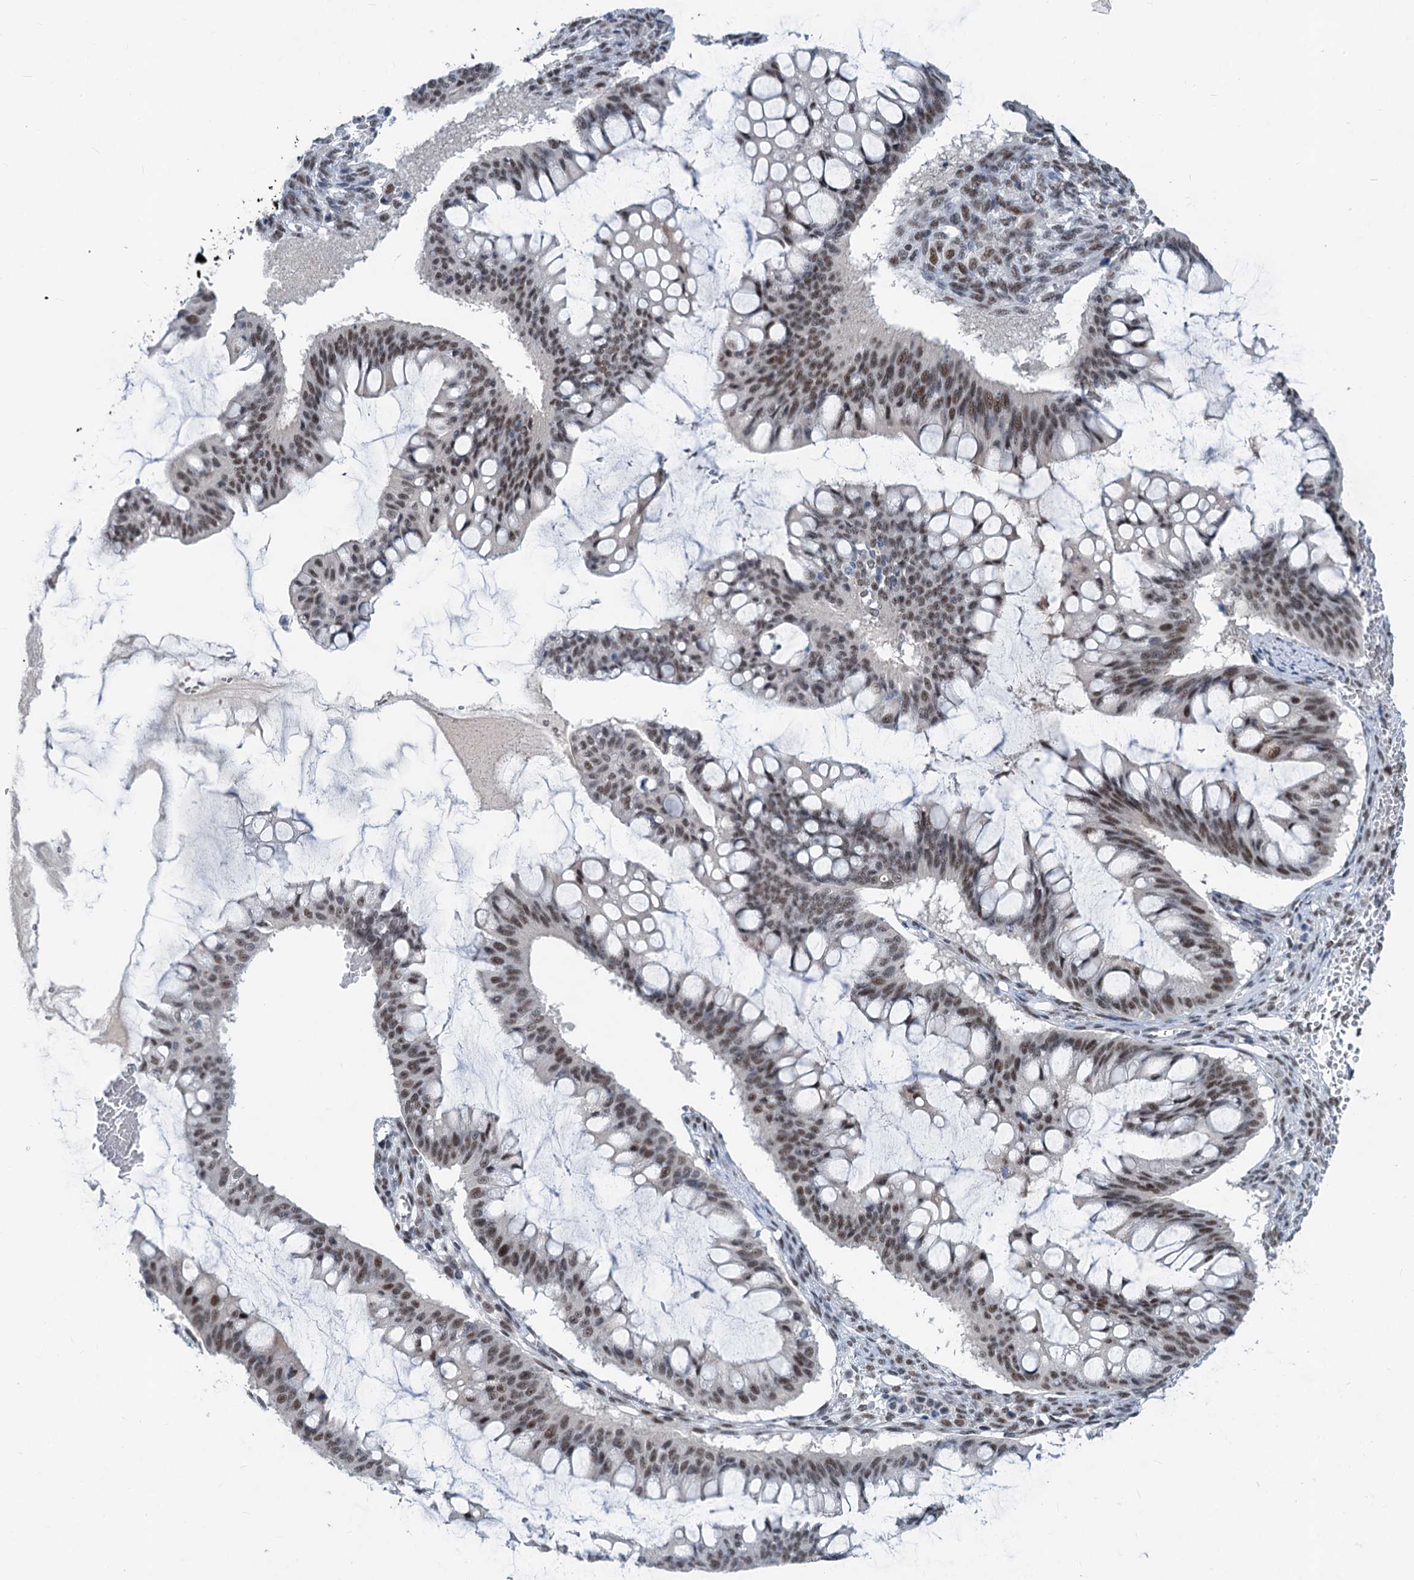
{"staining": {"intensity": "moderate", "quantity": "25%-75%", "location": "nuclear"}, "tissue": "ovarian cancer", "cell_type": "Tumor cells", "image_type": "cancer", "snomed": [{"axis": "morphology", "description": "Cystadenocarcinoma, mucinous, NOS"}, {"axis": "topography", "description": "Ovary"}], "caption": "A histopathology image of mucinous cystadenocarcinoma (ovarian) stained for a protein displays moderate nuclear brown staining in tumor cells.", "gene": "PHF8", "patient": {"sex": "female", "age": 73}}